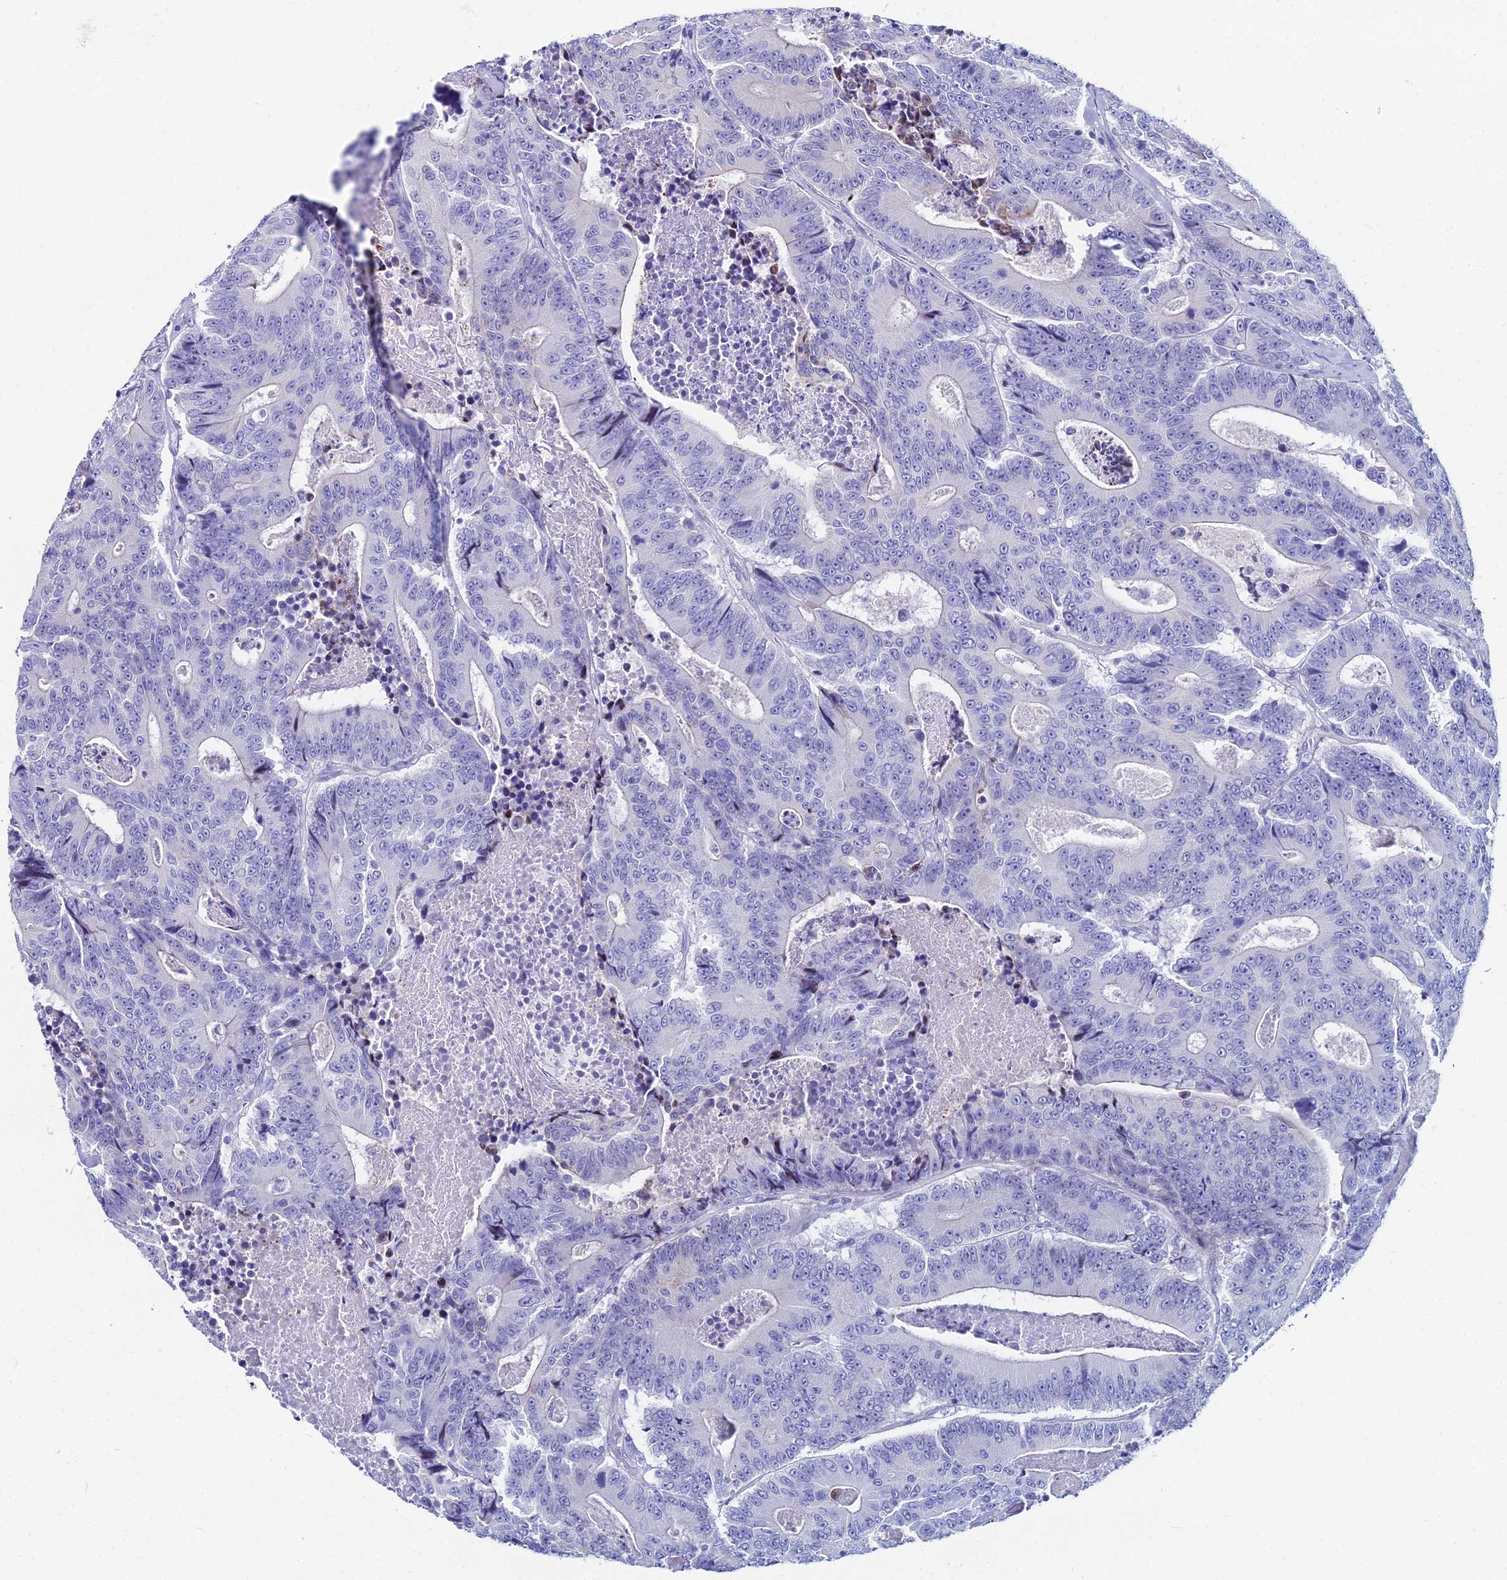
{"staining": {"intensity": "negative", "quantity": "none", "location": "none"}, "tissue": "colorectal cancer", "cell_type": "Tumor cells", "image_type": "cancer", "snomed": [{"axis": "morphology", "description": "Adenocarcinoma, NOS"}, {"axis": "topography", "description": "Colon"}], "caption": "Human colorectal cancer (adenocarcinoma) stained for a protein using IHC demonstrates no expression in tumor cells.", "gene": "HSPA1L", "patient": {"sex": "male", "age": 83}}